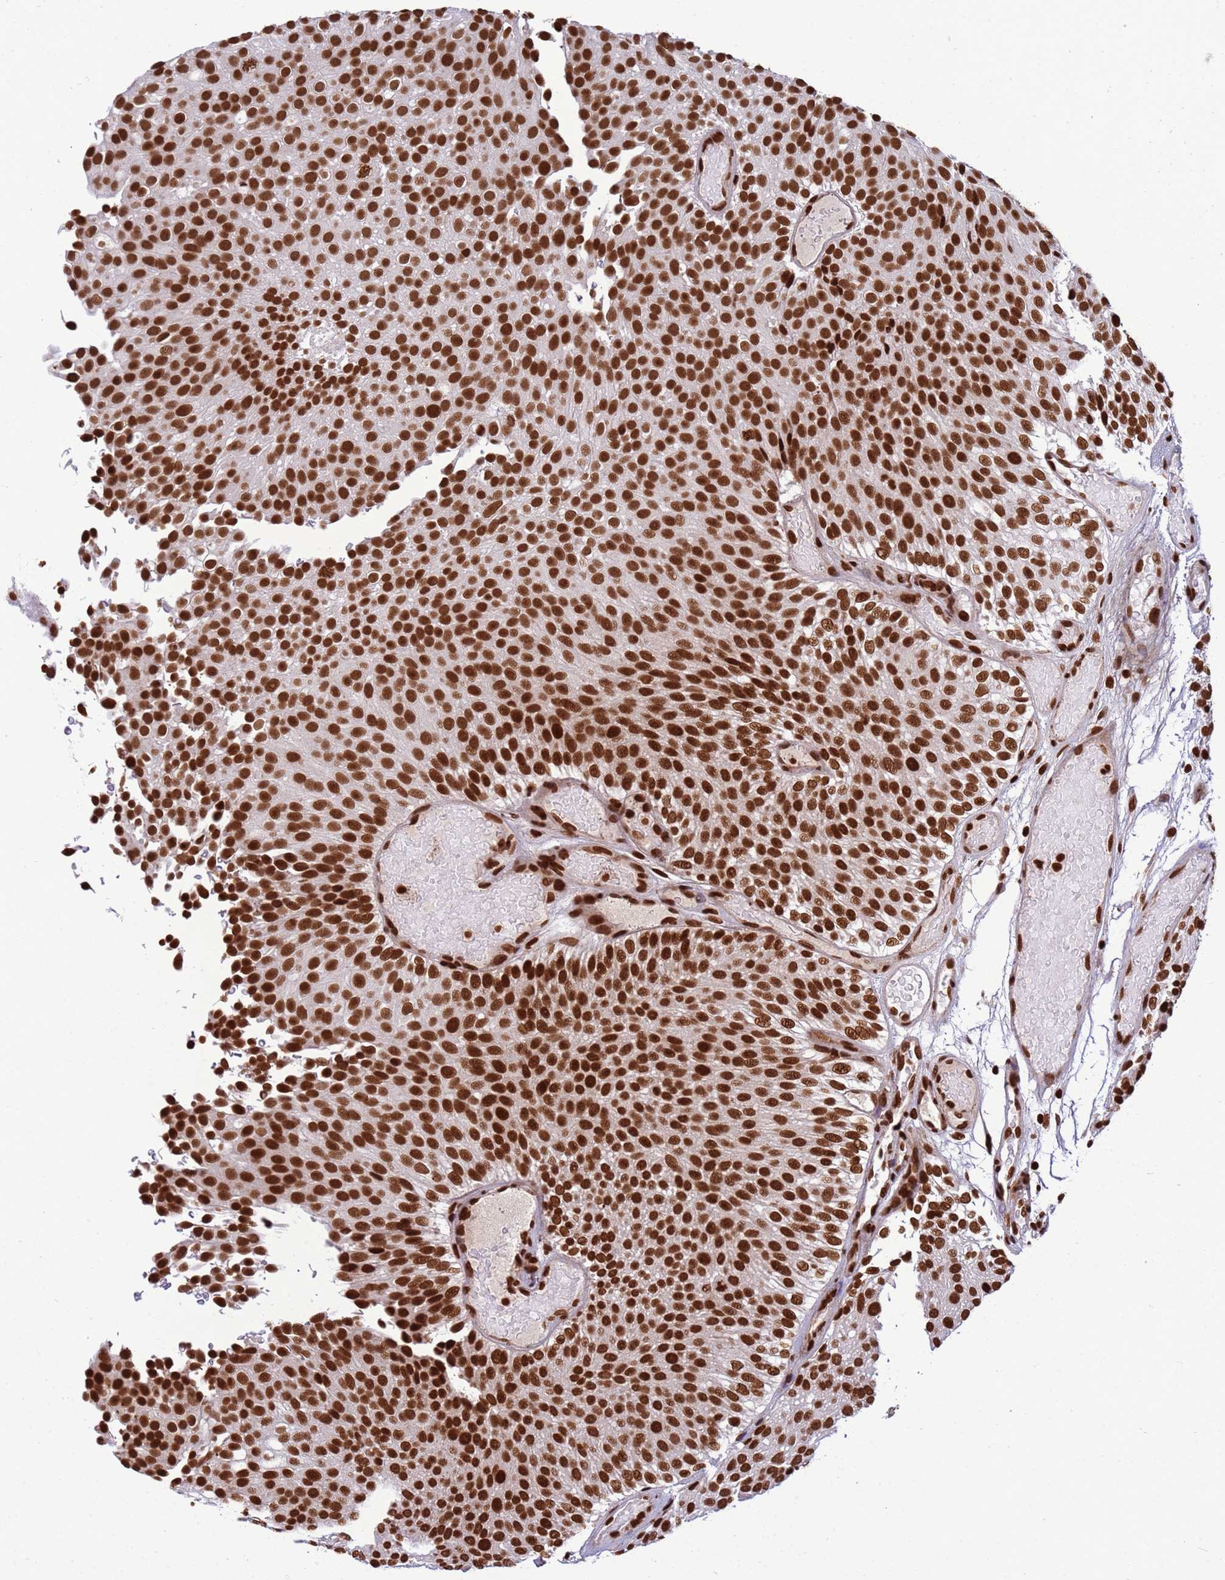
{"staining": {"intensity": "strong", "quantity": ">75%", "location": "nuclear"}, "tissue": "urothelial cancer", "cell_type": "Tumor cells", "image_type": "cancer", "snomed": [{"axis": "morphology", "description": "Urothelial carcinoma, Low grade"}, {"axis": "topography", "description": "Urinary bladder"}], "caption": "The image exhibits staining of low-grade urothelial carcinoma, revealing strong nuclear protein staining (brown color) within tumor cells. The staining was performed using DAB to visualize the protein expression in brown, while the nuclei were stained in blue with hematoxylin (Magnification: 20x).", "gene": "H3-3B", "patient": {"sex": "male", "age": 78}}